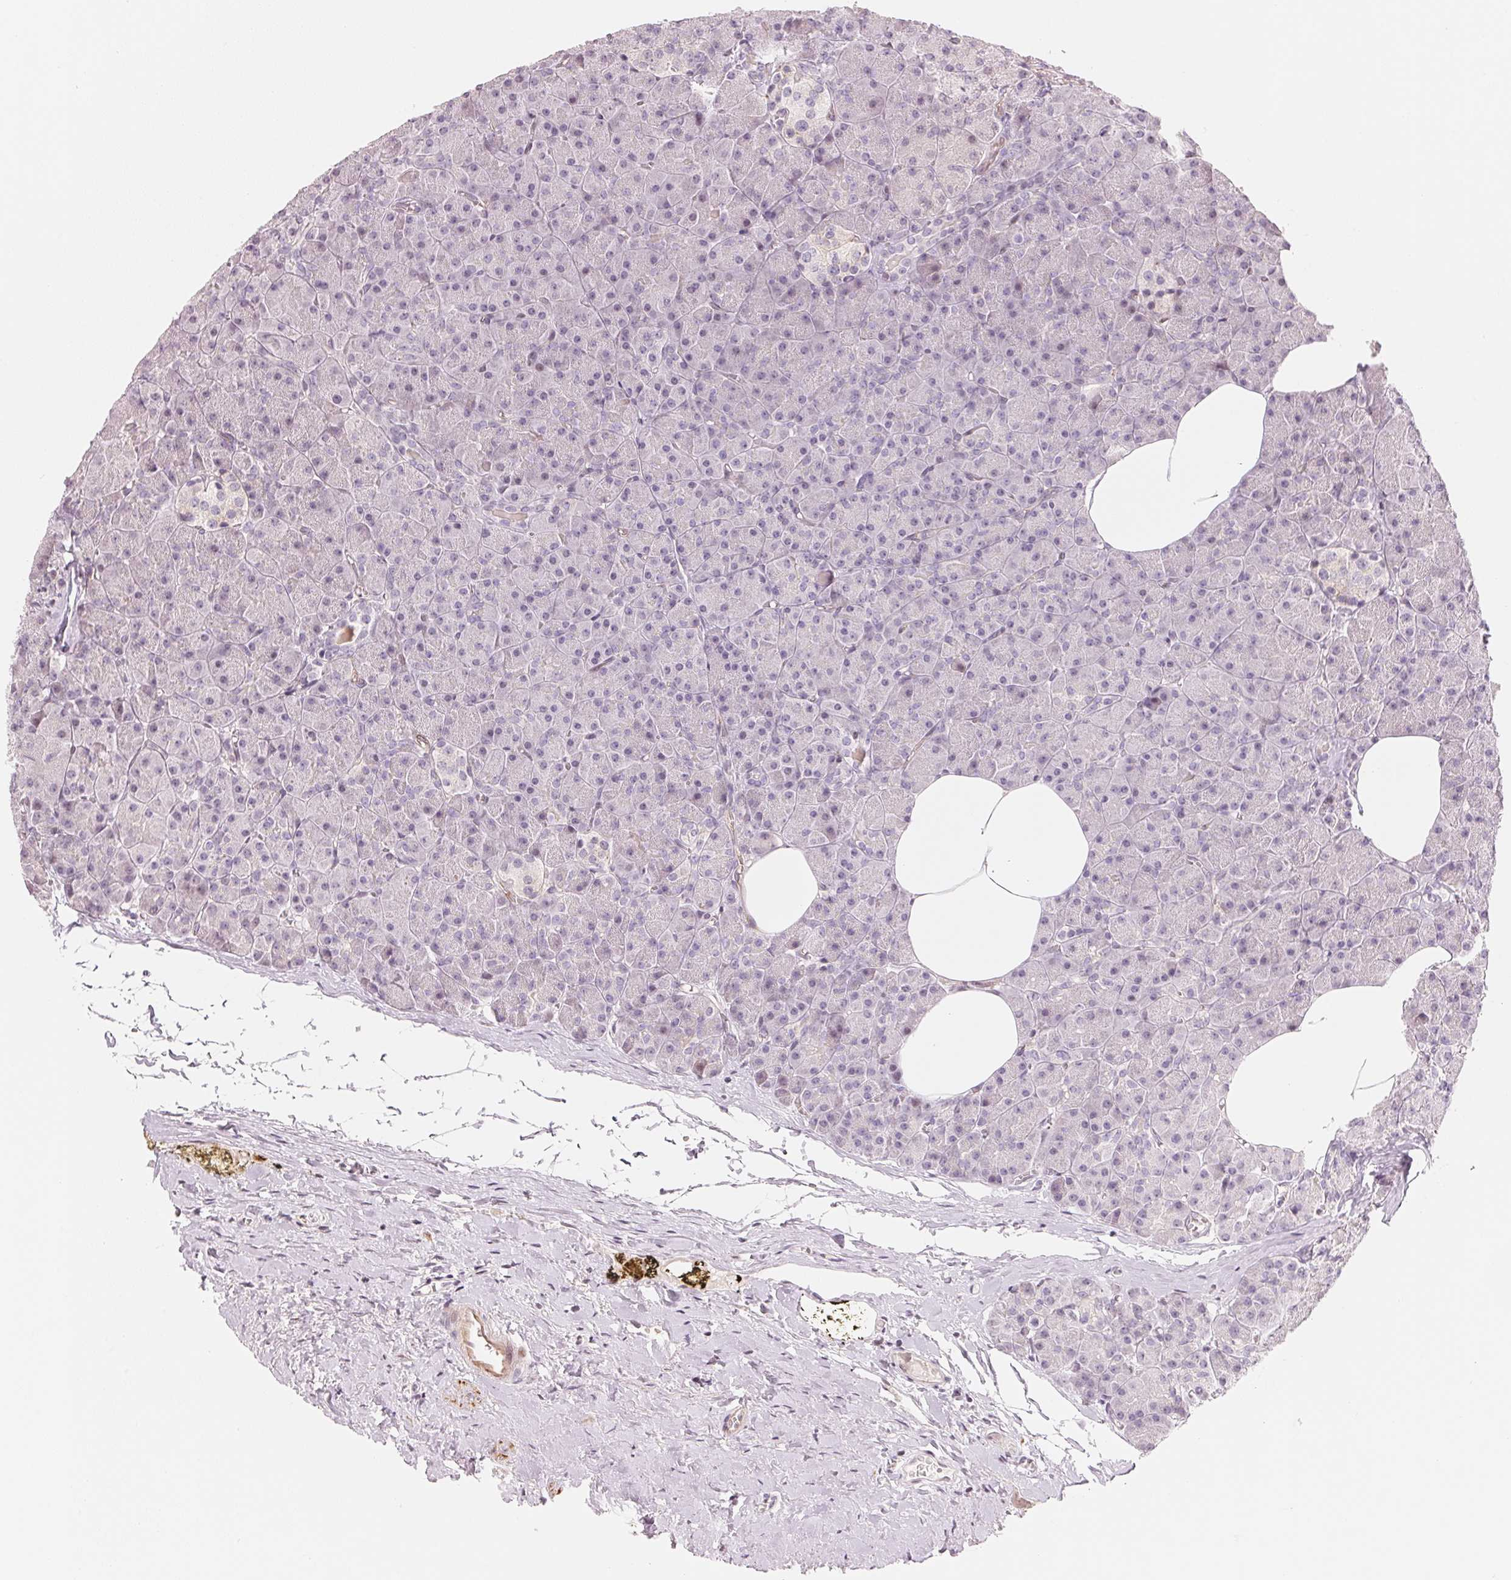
{"staining": {"intensity": "negative", "quantity": "none", "location": "none"}, "tissue": "pancreas", "cell_type": "Exocrine glandular cells", "image_type": "normal", "snomed": [{"axis": "morphology", "description": "Normal tissue, NOS"}, {"axis": "topography", "description": "Pancreas"}], "caption": "This is an IHC photomicrograph of normal pancreas. There is no expression in exocrine glandular cells.", "gene": "SLC17A4", "patient": {"sex": "female", "age": 45}}